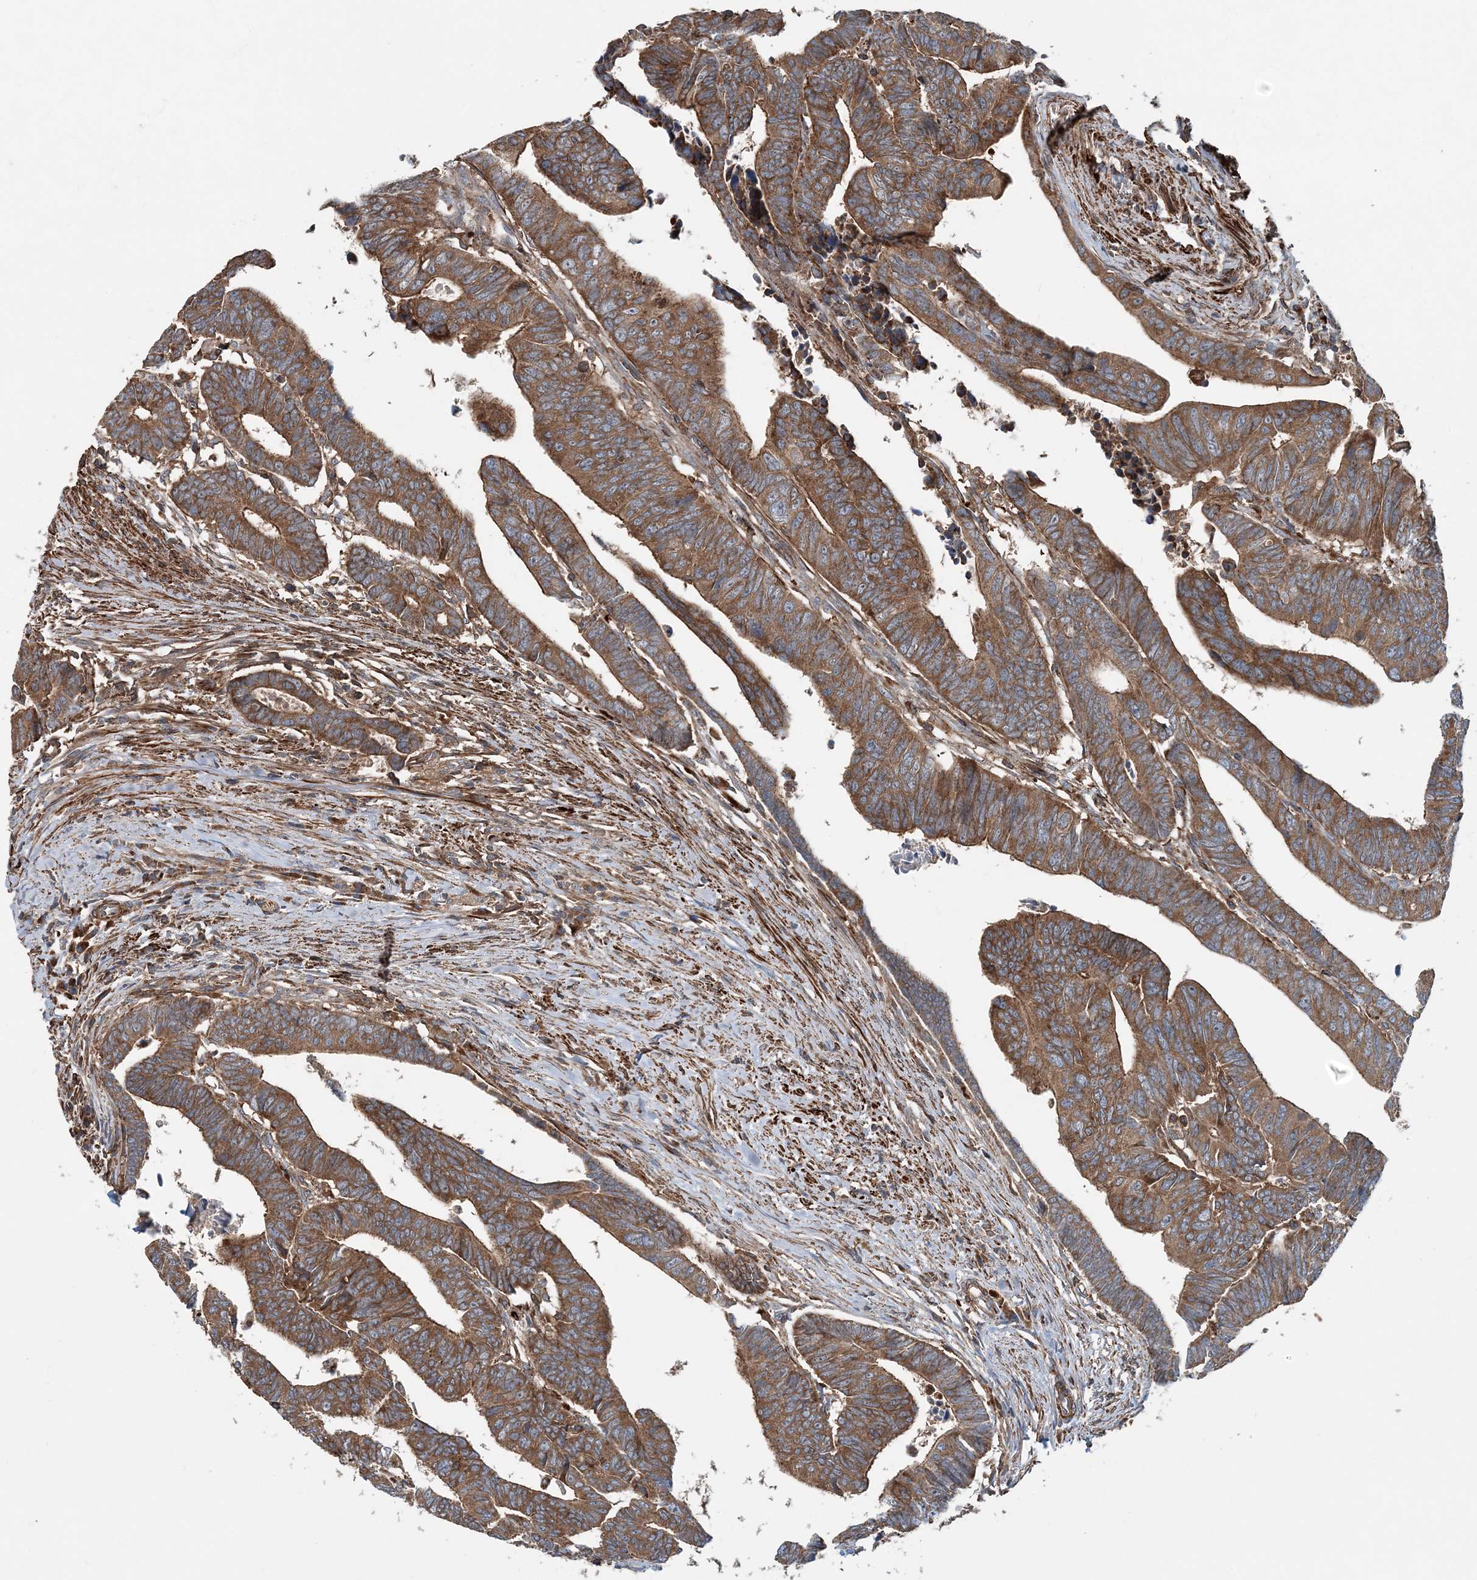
{"staining": {"intensity": "moderate", "quantity": ">75%", "location": "cytoplasmic/membranous"}, "tissue": "colorectal cancer", "cell_type": "Tumor cells", "image_type": "cancer", "snomed": [{"axis": "morphology", "description": "Adenocarcinoma, NOS"}, {"axis": "topography", "description": "Rectum"}], "caption": "There is medium levels of moderate cytoplasmic/membranous staining in tumor cells of colorectal cancer, as demonstrated by immunohistochemical staining (brown color).", "gene": "TTI1", "patient": {"sex": "female", "age": 65}}